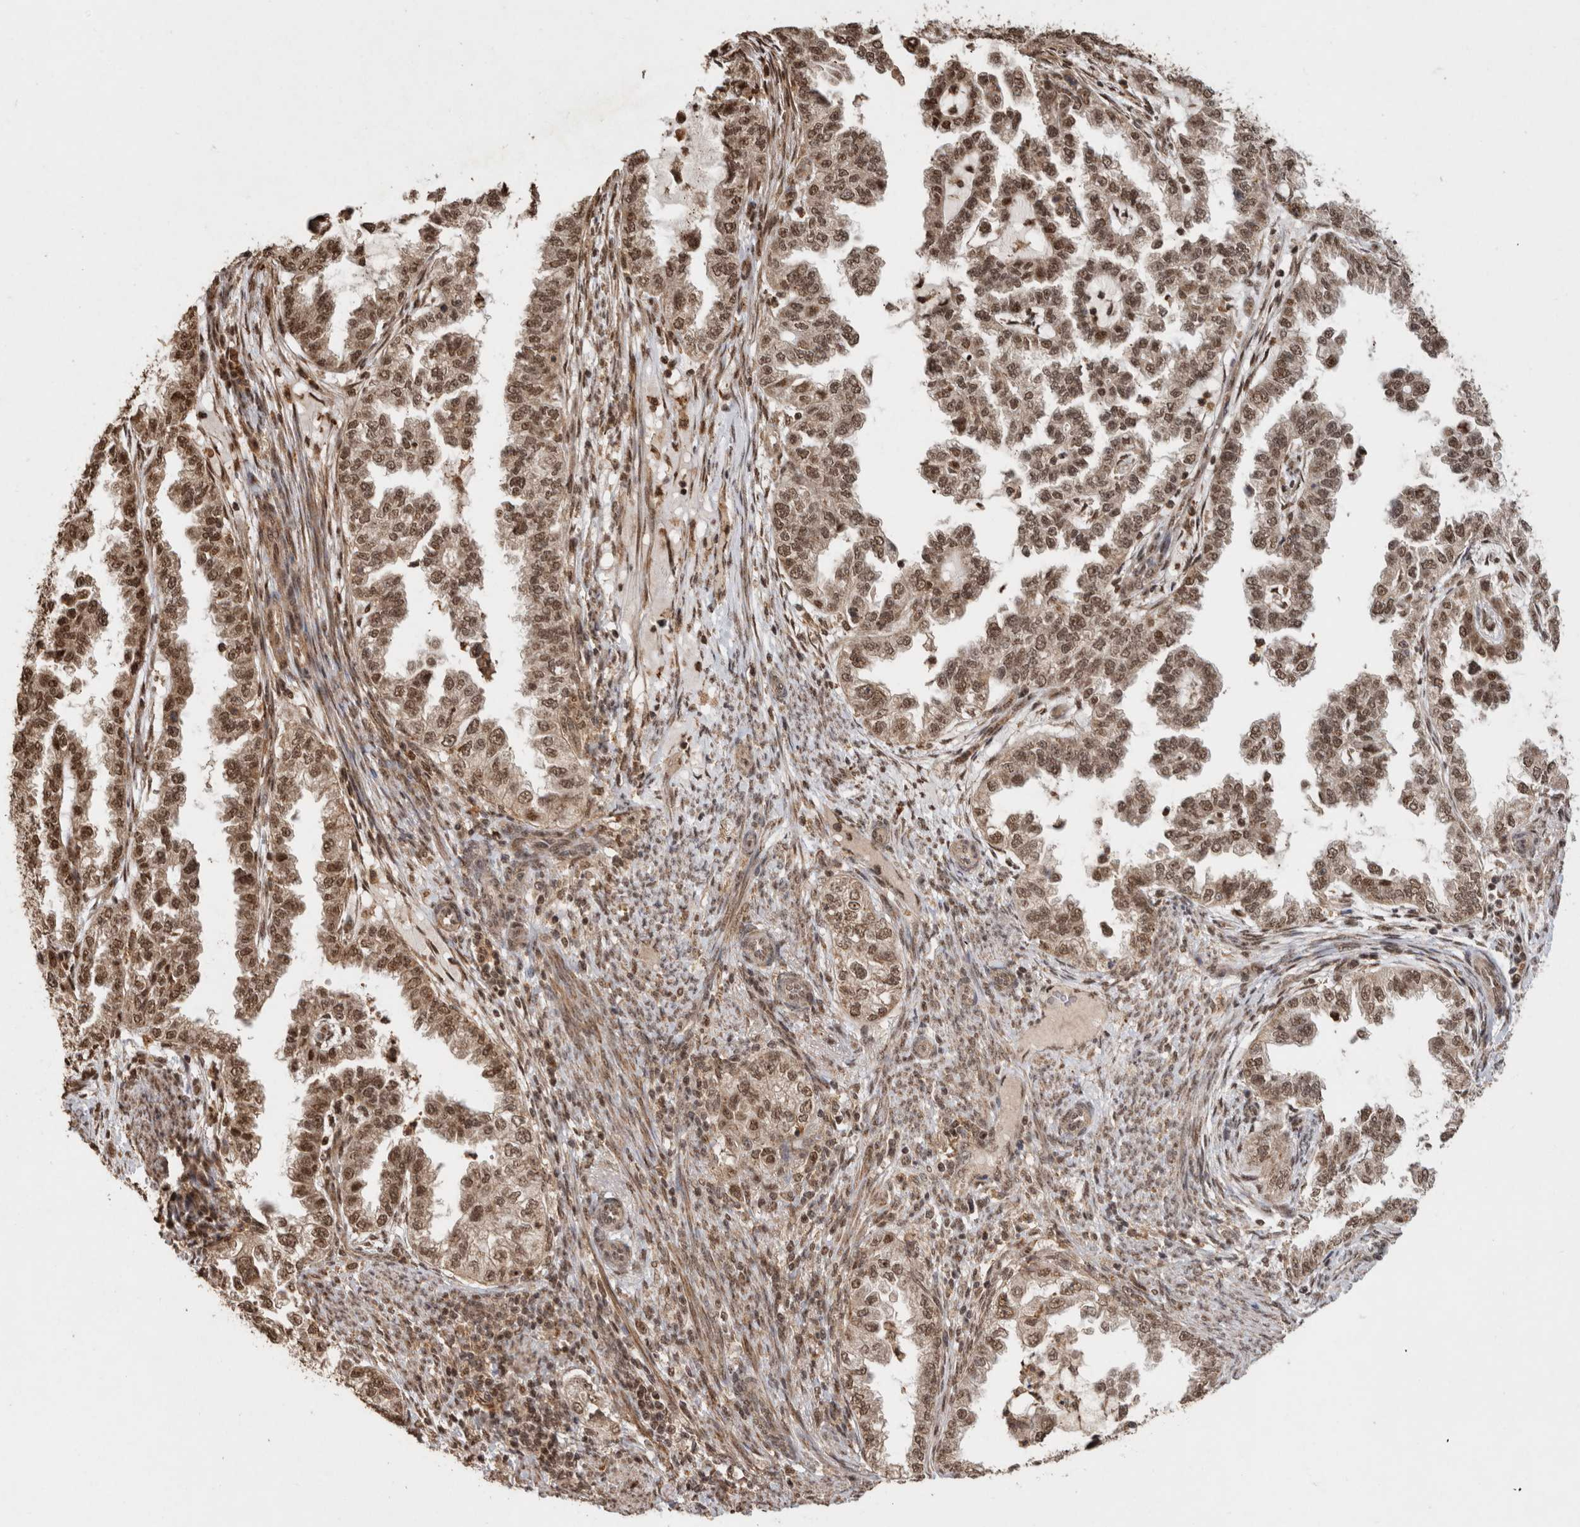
{"staining": {"intensity": "moderate", "quantity": ">75%", "location": "cytoplasmic/membranous,nuclear"}, "tissue": "endometrial cancer", "cell_type": "Tumor cells", "image_type": "cancer", "snomed": [{"axis": "morphology", "description": "Adenocarcinoma, NOS"}, {"axis": "topography", "description": "Endometrium"}], "caption": "IHC staining of adenocarcinoma (endometrial), which reveals medium levels of moderate cytoplasmic/membranous and nuclear staining in approximately >75% of tumor cells indicating moderate cytoplasmic/membranous and nuclear protein staining. The staining was performed using DAB (3,3'-diaminobenzidine) (brown) for protein detection and nuclei were counterstained in hematoxylin (blue).", "gene": "KEAP1", "patient": {"sex": "female", "age": 85}}